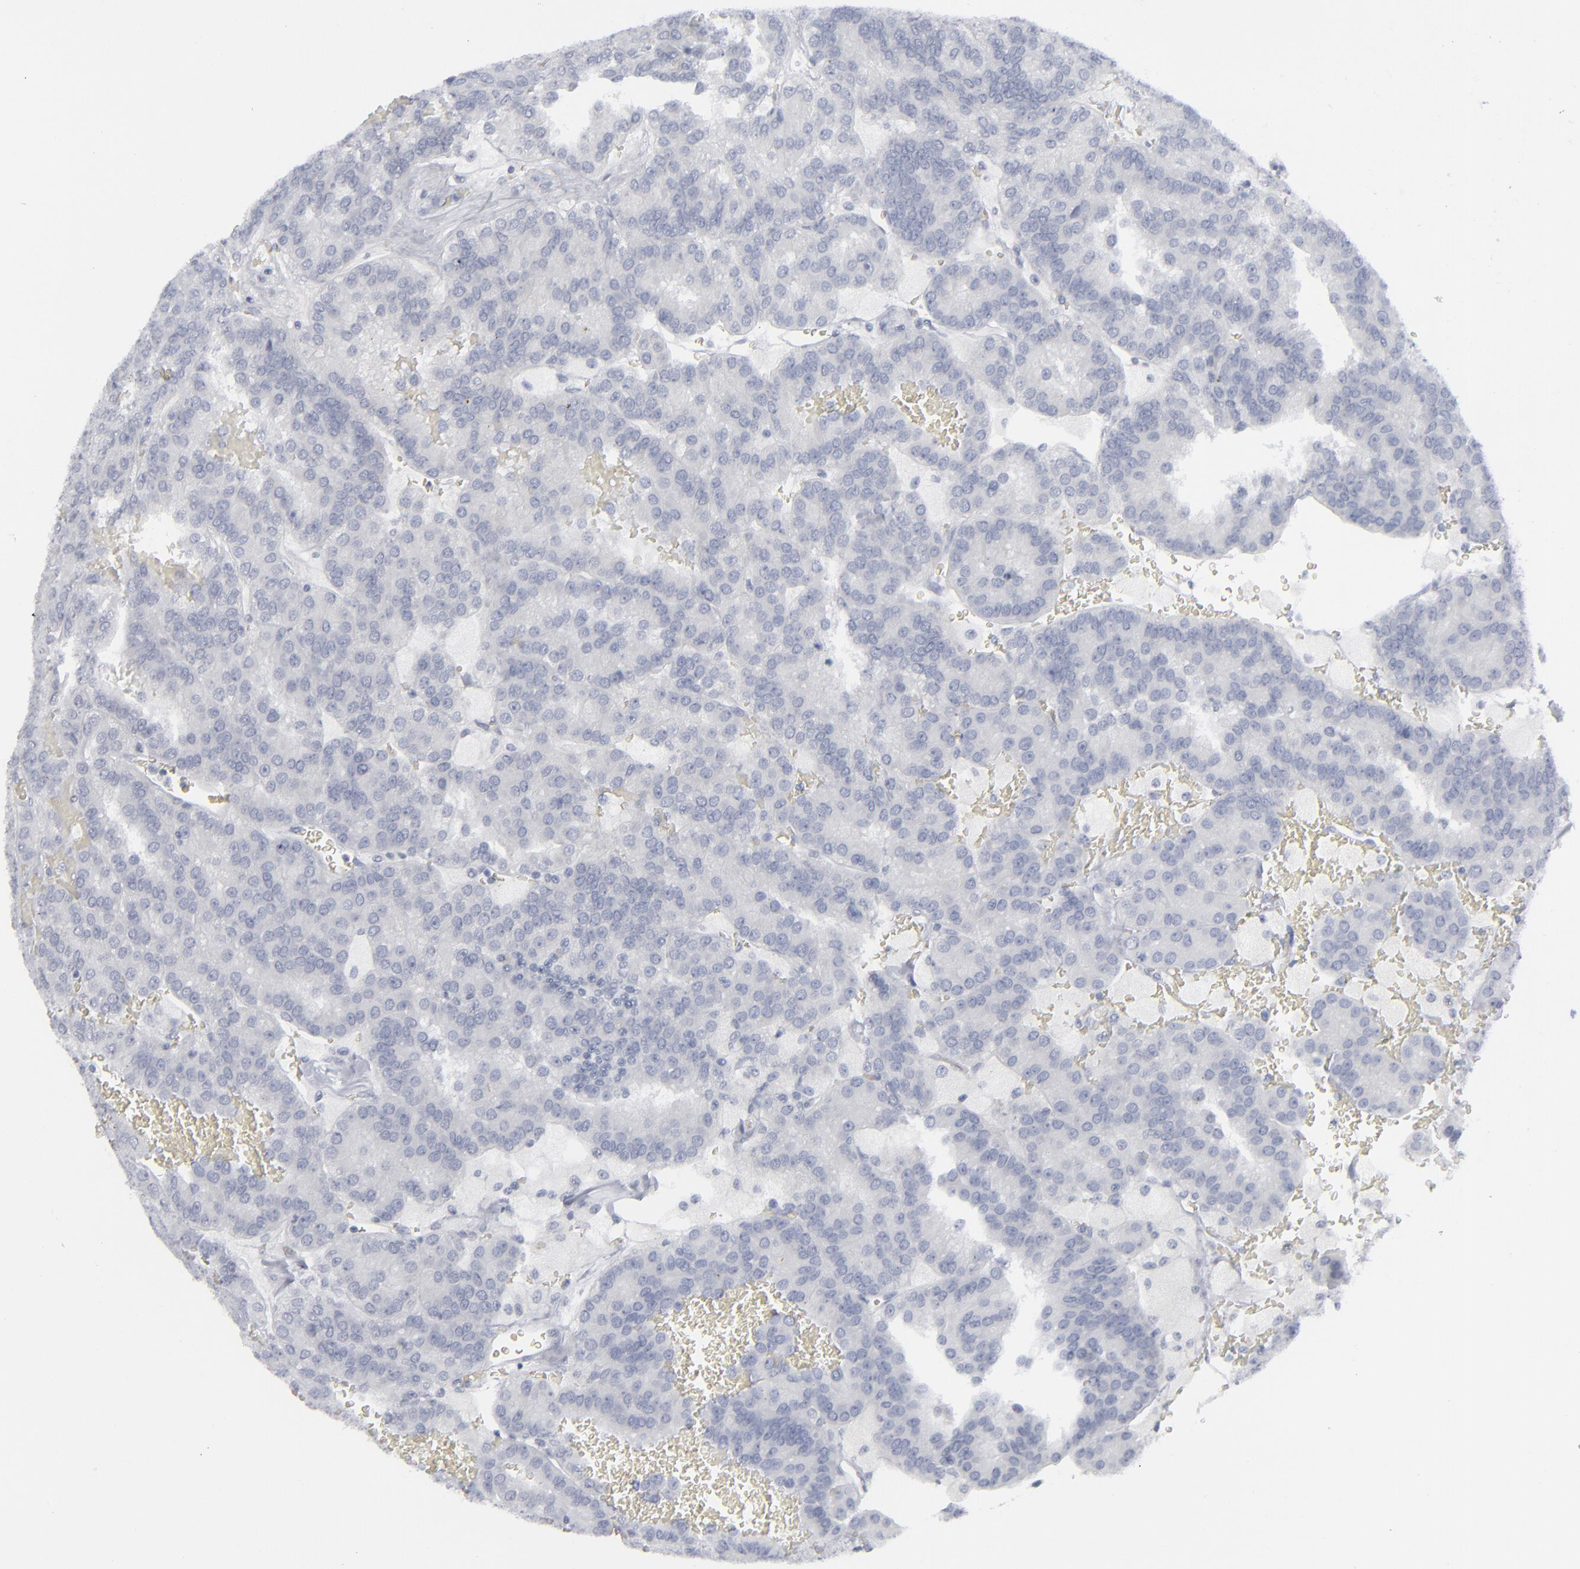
{"staining": {"intensity": "negative", "quantity": "none", "location": "none"}, "tissue": "renal cancer", "cell_type": "Tumor cells", "image_type": "cancer", "snomed": [{"axis": "morphology", "description": "Adenocarcinoma, NOS"}, {"axis": "topography", "description": "Kidney"}], "caption": "Immunohistochemistry (IHC) micrograph of renal adenocarcinoma stained for a protein (brown), which shows no expression in tumor cells.", "gene": "MSLN", "patient": {"sex": "male", "age": 46}}